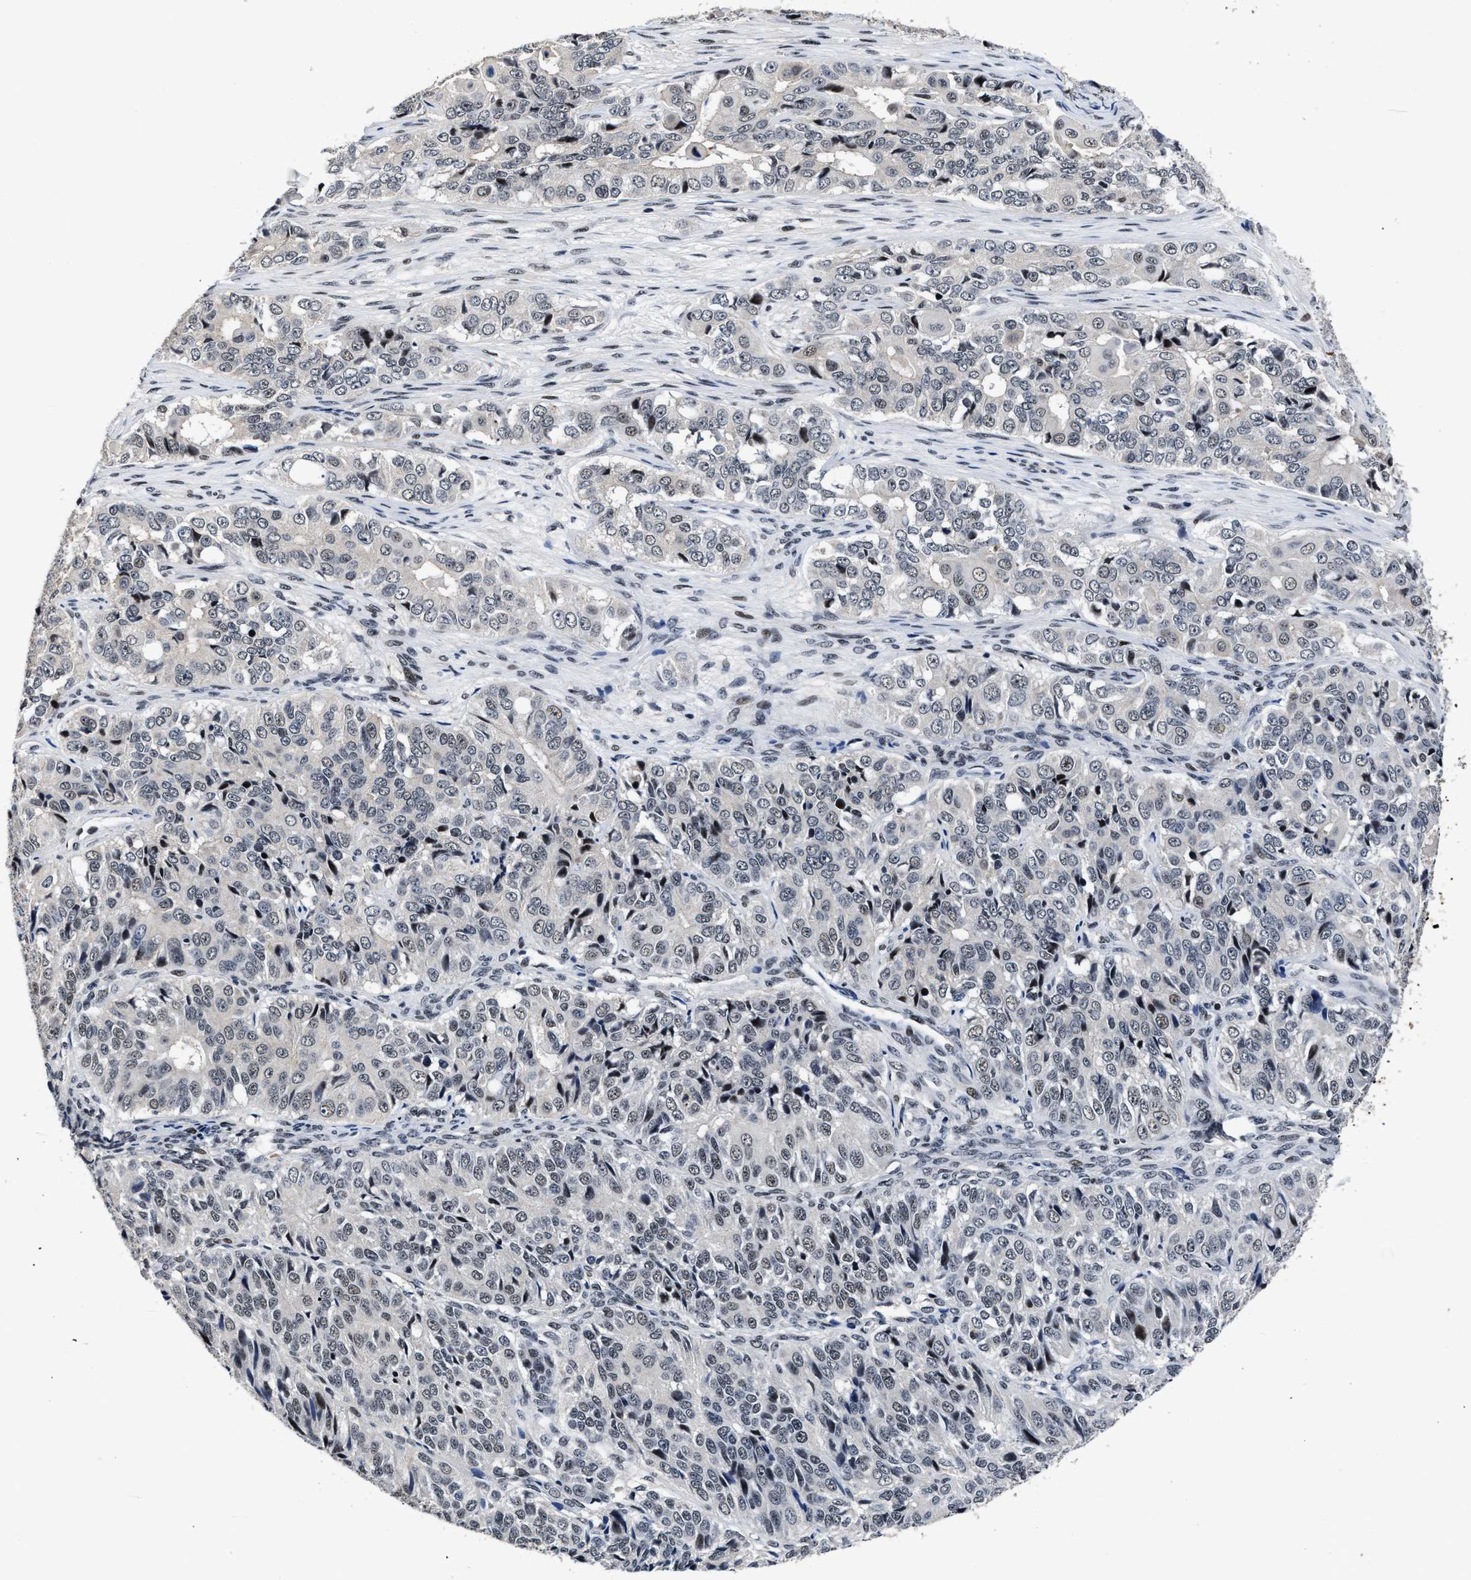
{"staining": {"intensity": "negative", "quantity": "none", "location": "none"}, "tissue": "ovarian cancer", "cell_type": "Tumor cells", "image_type": "cancer", "snomed": [{"axis": "morphology", "description": "Carcinoma, endometroid"}, {"axis": "topography", "description": "Ovary"}], "caption": "DAB (3,3'-diaminobenzidine) immunohistochemical staining of ovarian cancer displays no significant positivity in tumor cells. Brightfield microscopy of immunohistochemistry stained with DAB (brown) and hematoxylin (blue), captured at high magnification.", "gene": "ZNF233", "patient": {"sex": "female", "age": 51}}